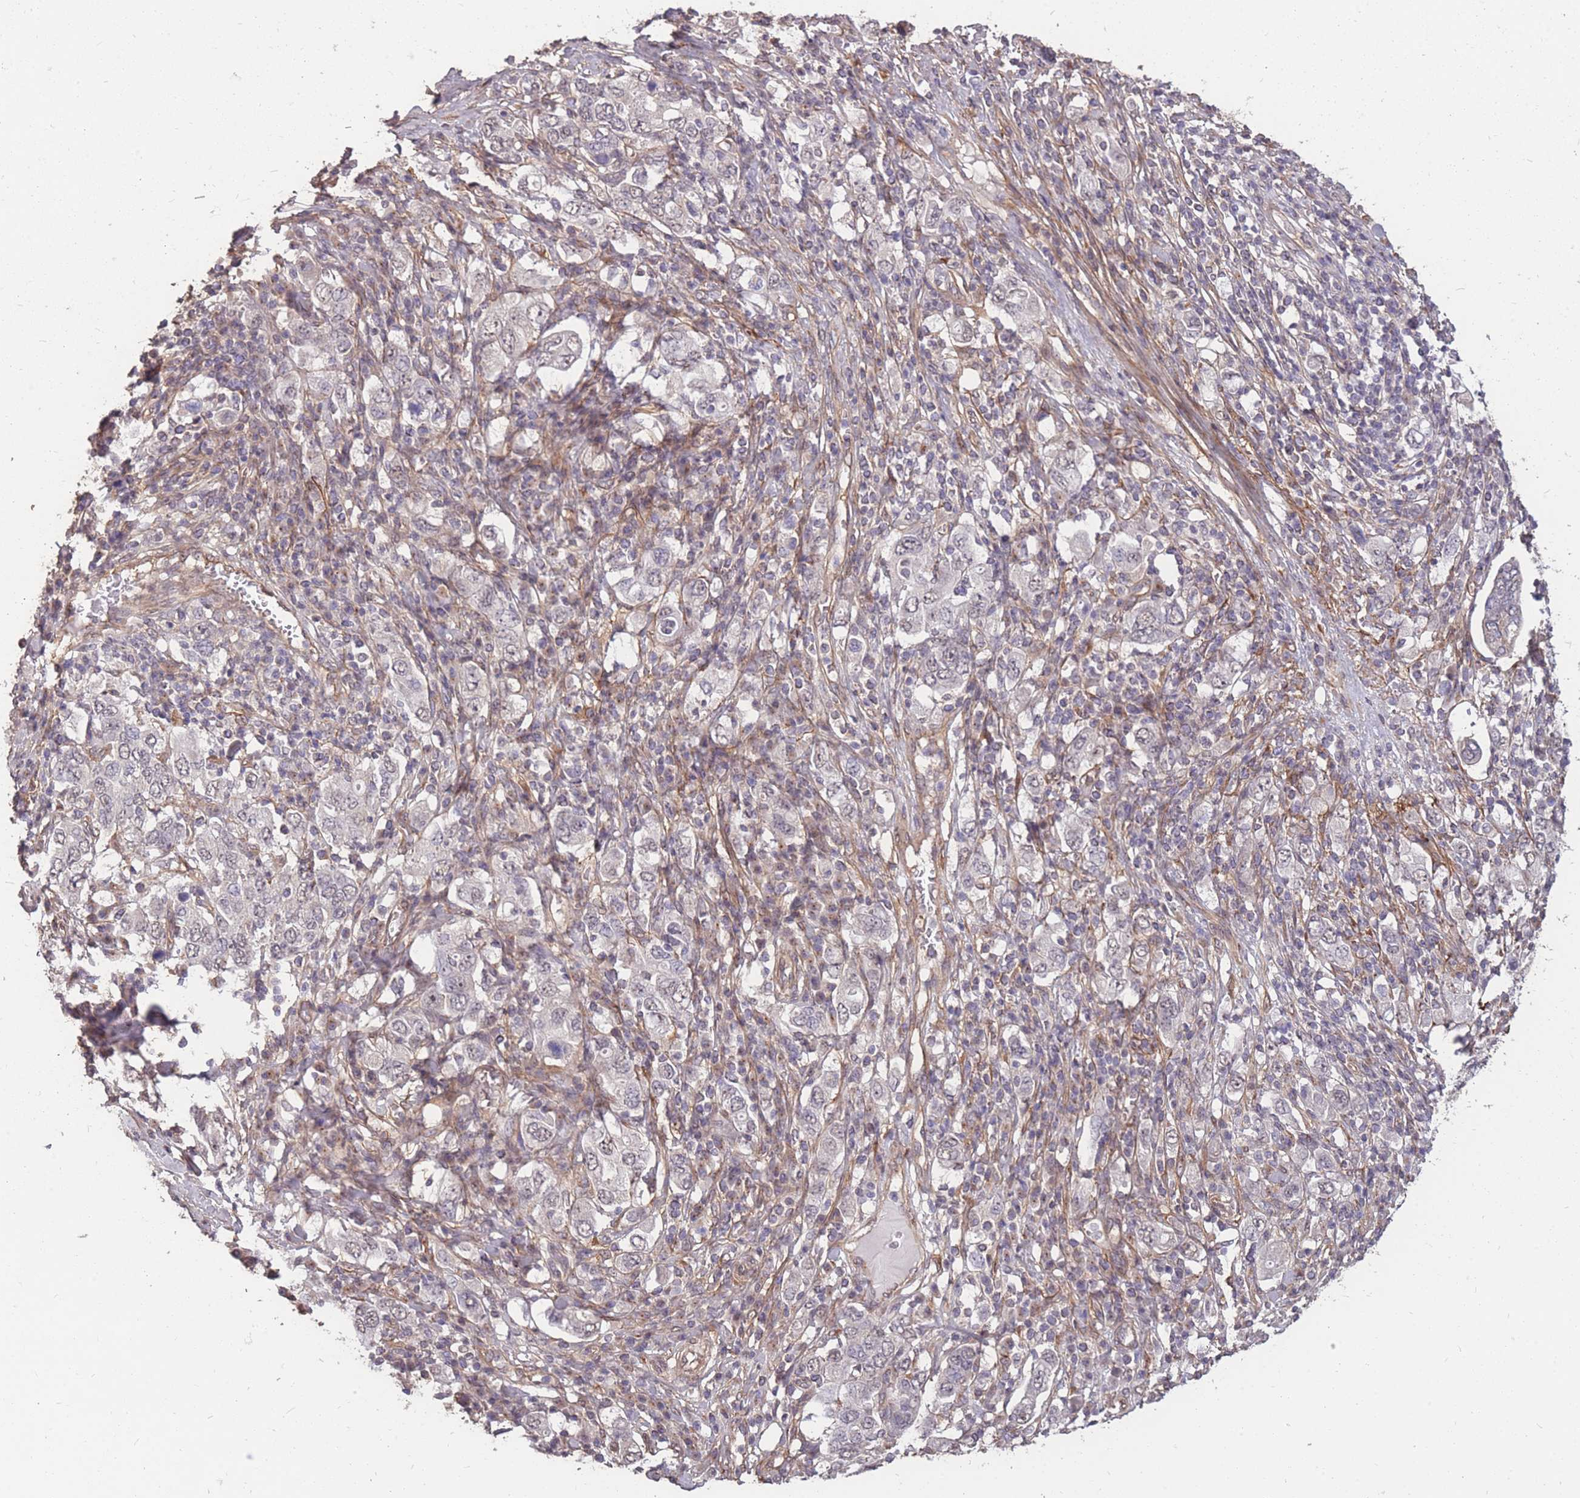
{"staining": {"intensity": "negative", "quantity": "none", "location": "none"}, "tissue": "stomach cancer", "cell_type": "Tumor cells", "image_type": "cancer", "snomed": [{"axis": "morphology", "description": "Adenocarcinoma, NOS"}, {"axis": "topography", "description": "Stomach, upper"}, {"axis": "topography", "description": "Stomach"}], "caption": "Immunohistochemistry photomicrograph of stomach cancer (adenocarcinoma) stained for a protein (brown), which shows no staining in tumor cells.", "gene": "DYNC1LI2", "patient": {"sex": "male", "age": 62}}